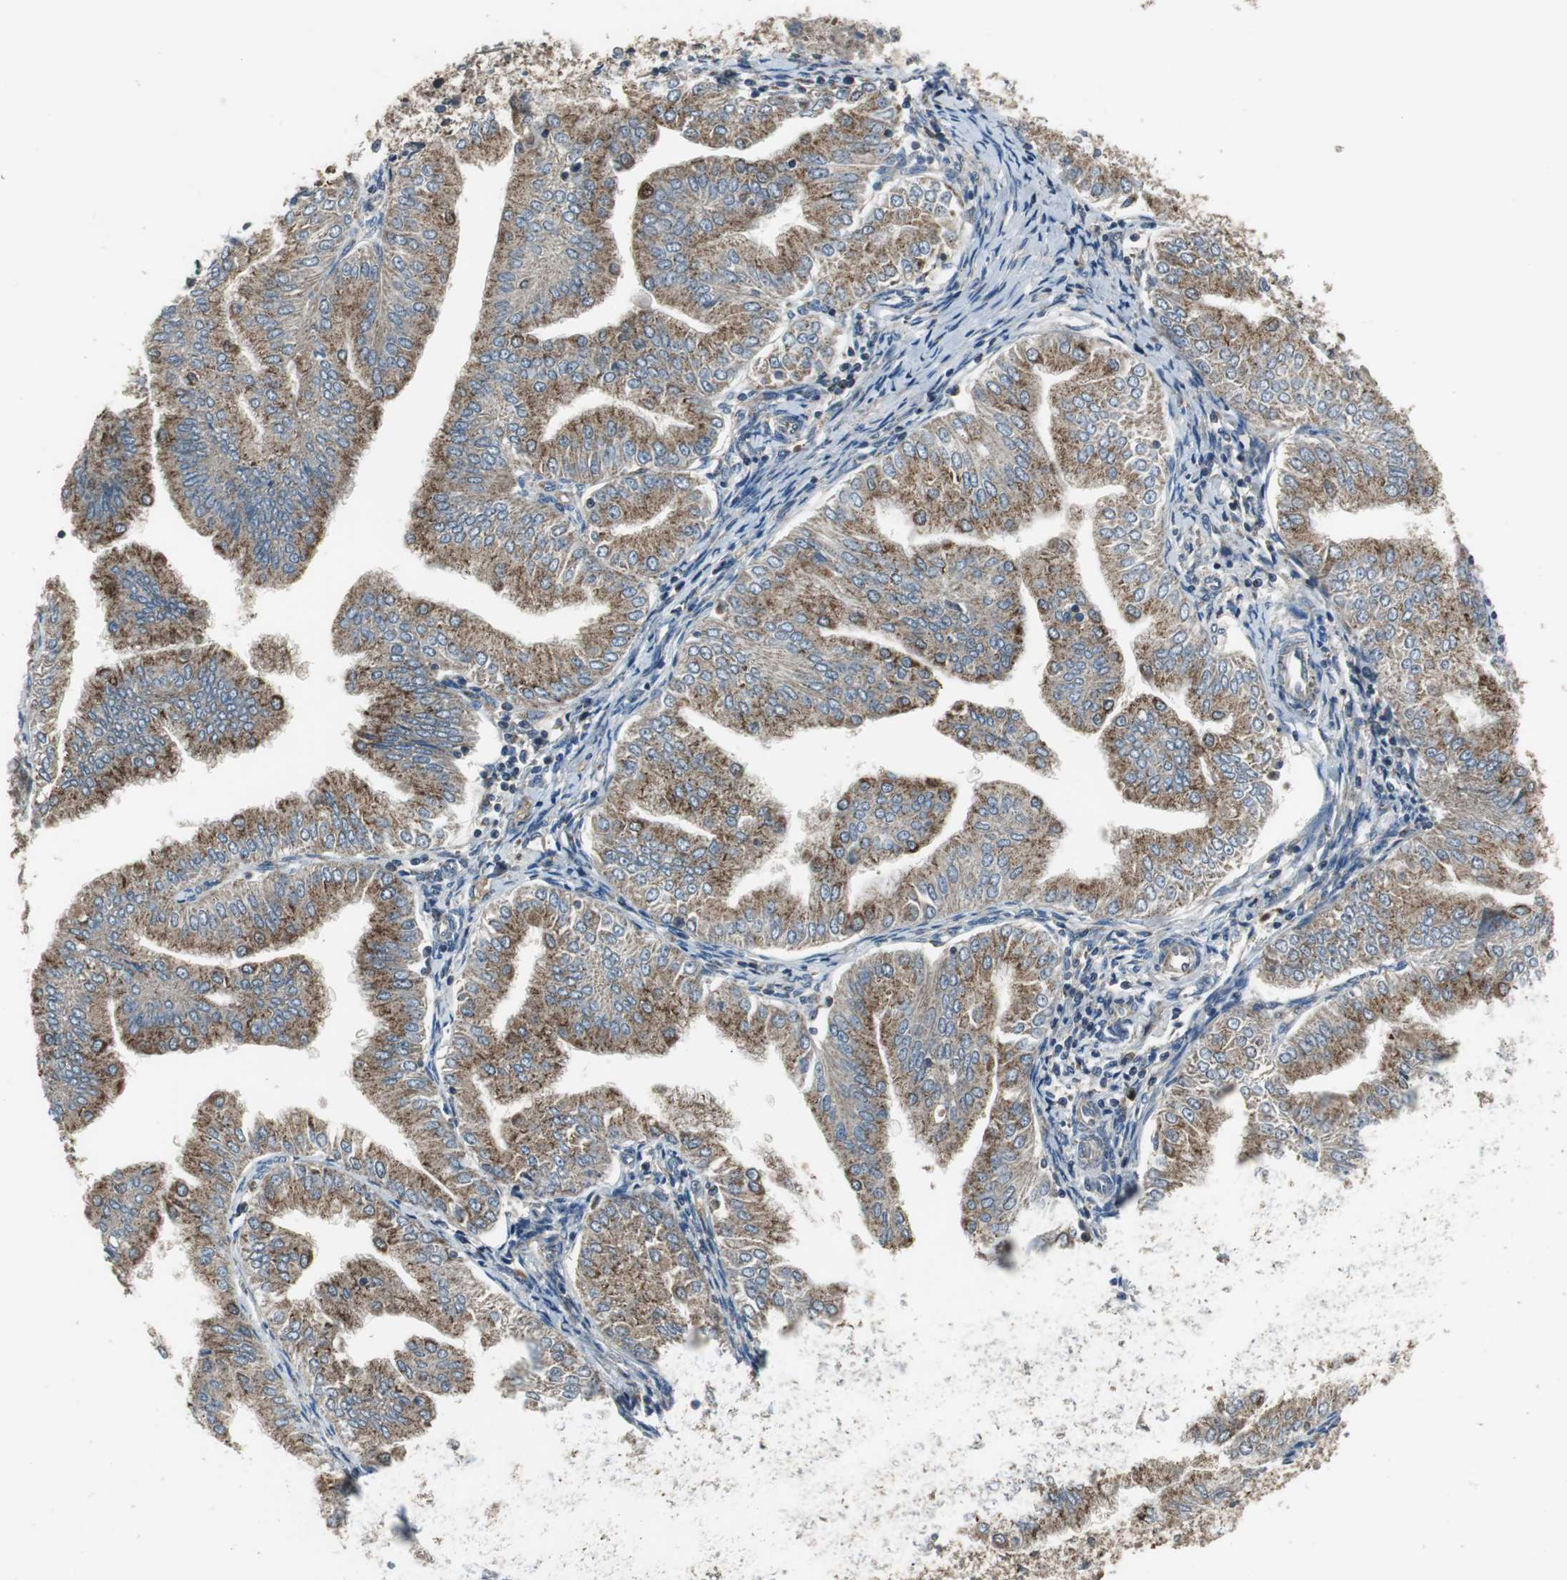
{"staining": {"intensity": "strong", "quantity": ">75%", "location": "cytoplasmic/membranous"}, "tissue": "endometrial cancer", "cell_type": "Tumor cells", "image_type": "cancer", "snomed": [{"axis": "morphology", "description": "Adenocarcinoma, NOS"}, {"axis": "topography", "description": "Endometrium"}], "caption": "Human endometrial cancer stained with a protein marker reveals strong staining in tumor cells.", "gene": "PI4KB", "patient": {"sex": "female", "age": 53}}